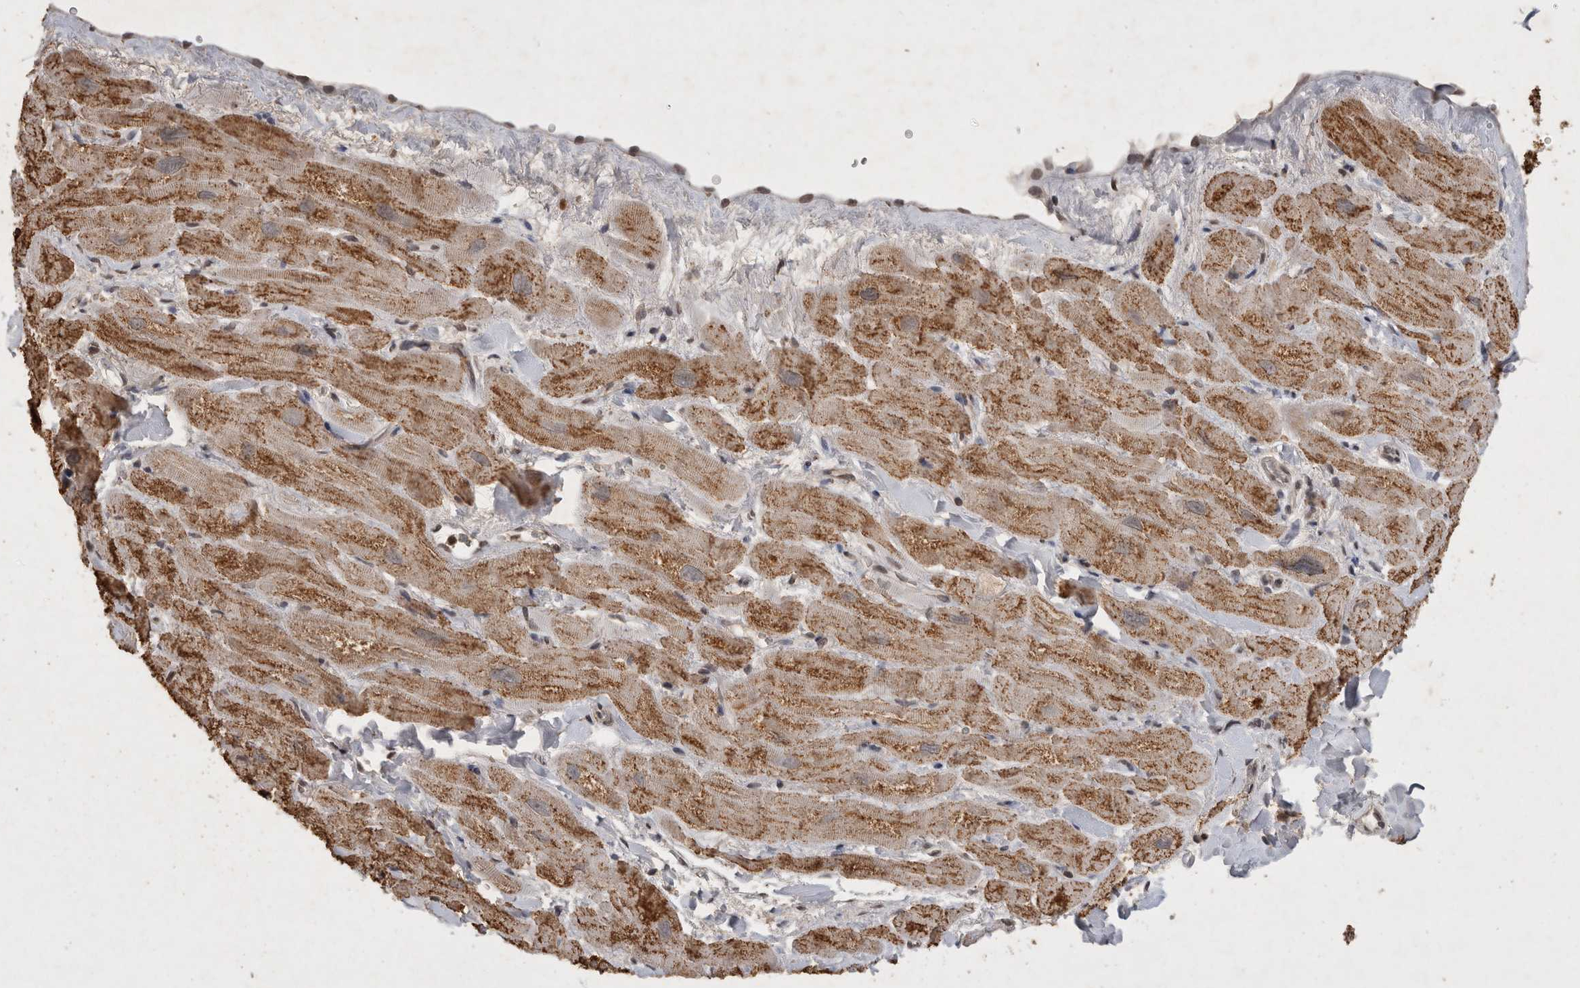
{"staining": {"intensity": "moderate", "quantity": "25%-75%", "location": "cytoplasmic/membranous"}, "tissue": "heart muscle", "cell_type": "Cardiomyocytes", "image_type": "normal", "snomed": [{"axis": "morphology", "description": "Normal tissue, NOS"}, {"axis": "topography", "description": "Heart"}], "caption": "High-power microscopy captured an immunohistochemistry (IHC) photomicrograph of unremarkable heart muscle, revealing moderate cytoplasmic/membranous expression in approximately 25%-75% of cardiomyocytes. The protein is stained brown, and the nuclei are stained in blue (DAB IHC with brightfield microscopy, high magnification).", "gene": "HRK", "patient": {"sex": "male", "age": 49}}